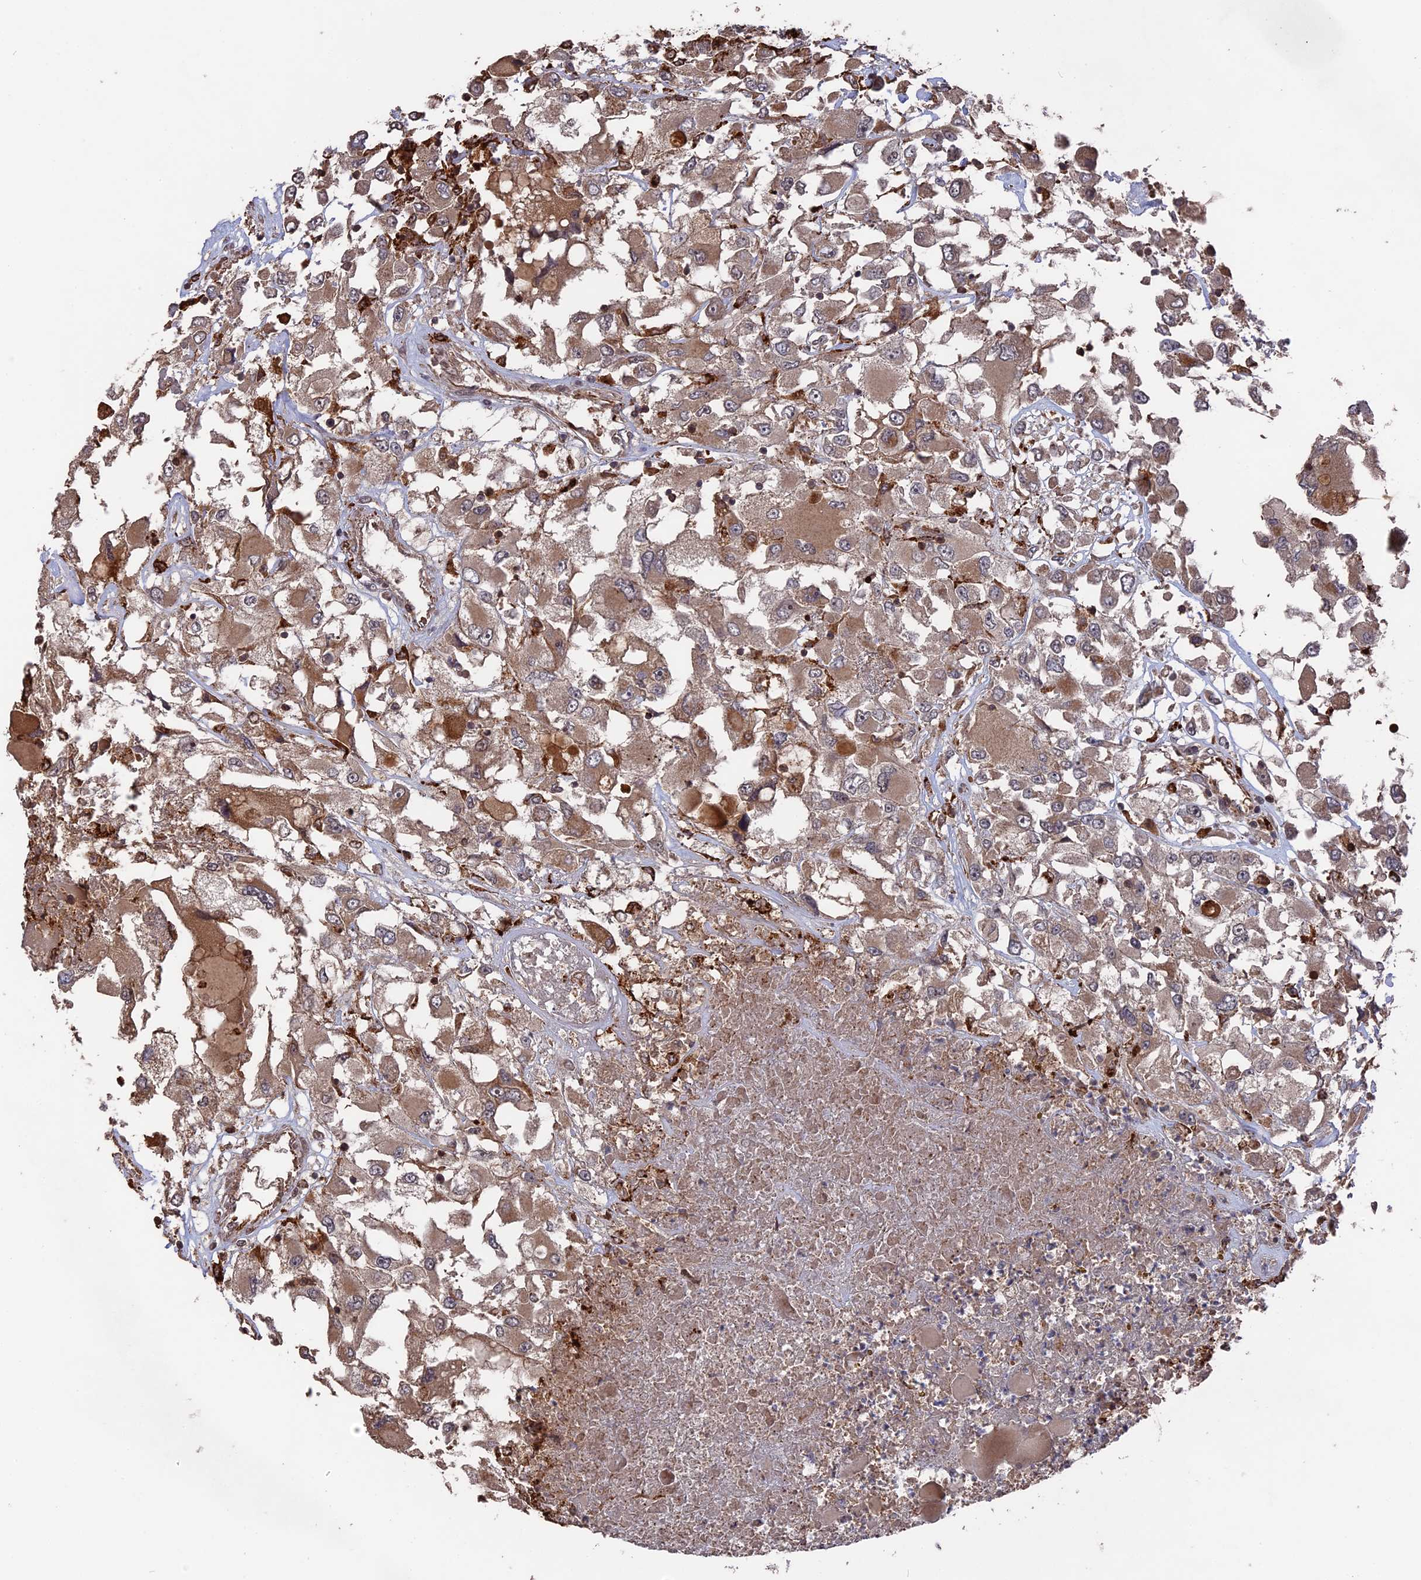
{"staining": {"intensity": "moderate", "quantity": "<25%", "location": "cytoplasmic/membranous"}, "tissue": "renal cancer", "cell_type": "Tumor cells", "image_type": "cancer", "snomed": [{"axis": "morphology", "description": "Adenocarcinoma, NOS"}, {"axis": "topography", "description": "Kidney"}], "caption": "Immunohistochemistry (DAB (3,3'-diaminobenzidine)) staining of human renal cancer displays moderate cytoplasmic/membranous protein expression in about <25% of tumor cells. (DAB IHC with brightfield microscopy, high magnification).", "gene": "TELO2", "patient": {"sex": "female", "age": 52}}